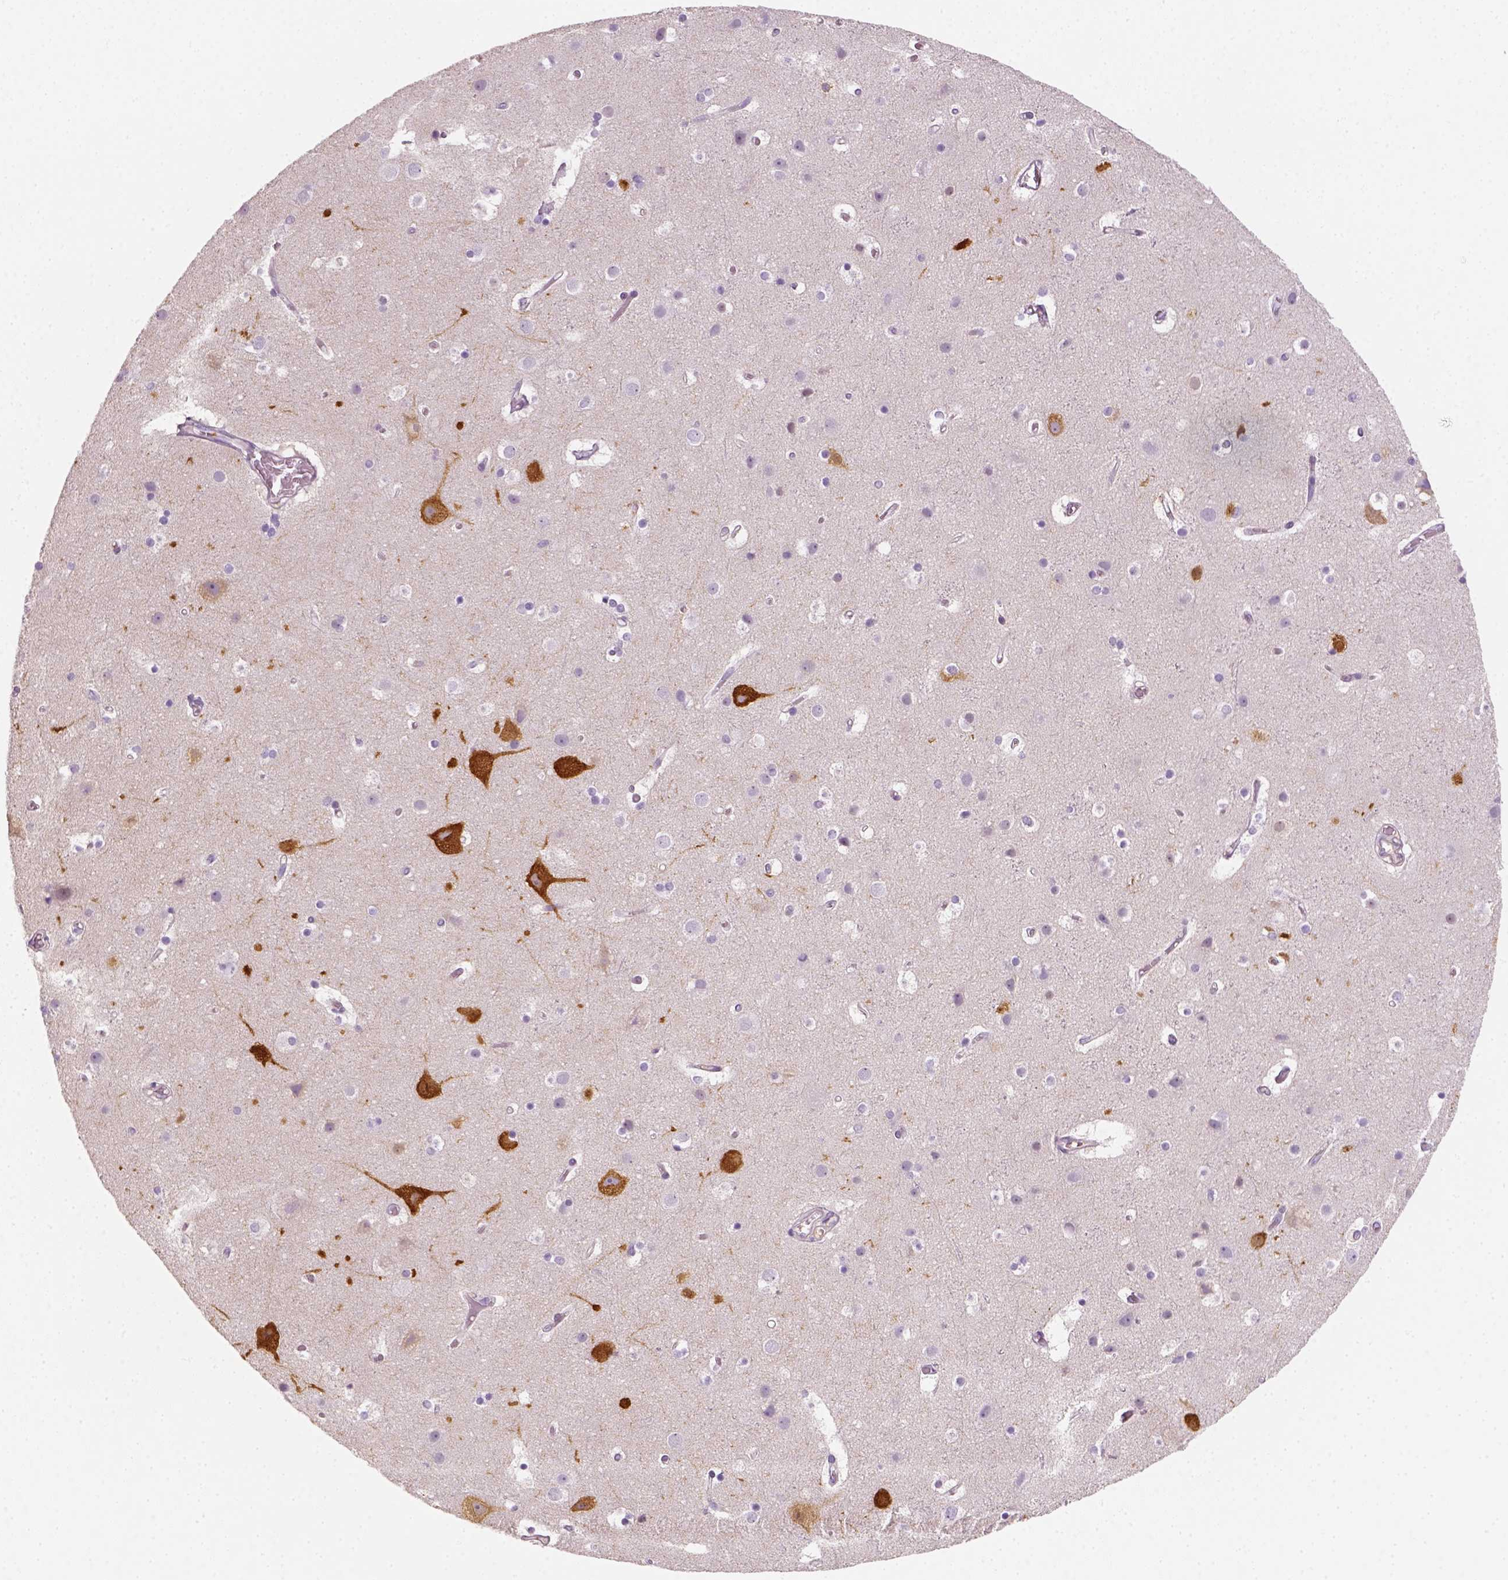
{"staining": {"intensity": "negative", "quantity": "none", "location": "none"}, "tissue": "cerebral cortex", "cell_type": "Endothelial cells", "image_type": "normal", "snomed": [{"axis": "morphology", "description": "Normal tissue, NOS"}, {"axis": "topography", "description": "Cerebral cortex"}], "caption": "An IHC micrograph of unremarkable cerebral cortex is shown. There is no staining in endothelial cells of cerebral cortex.", "gene": "FAM163B", "patient": {"sex": "female", "age": 52}}